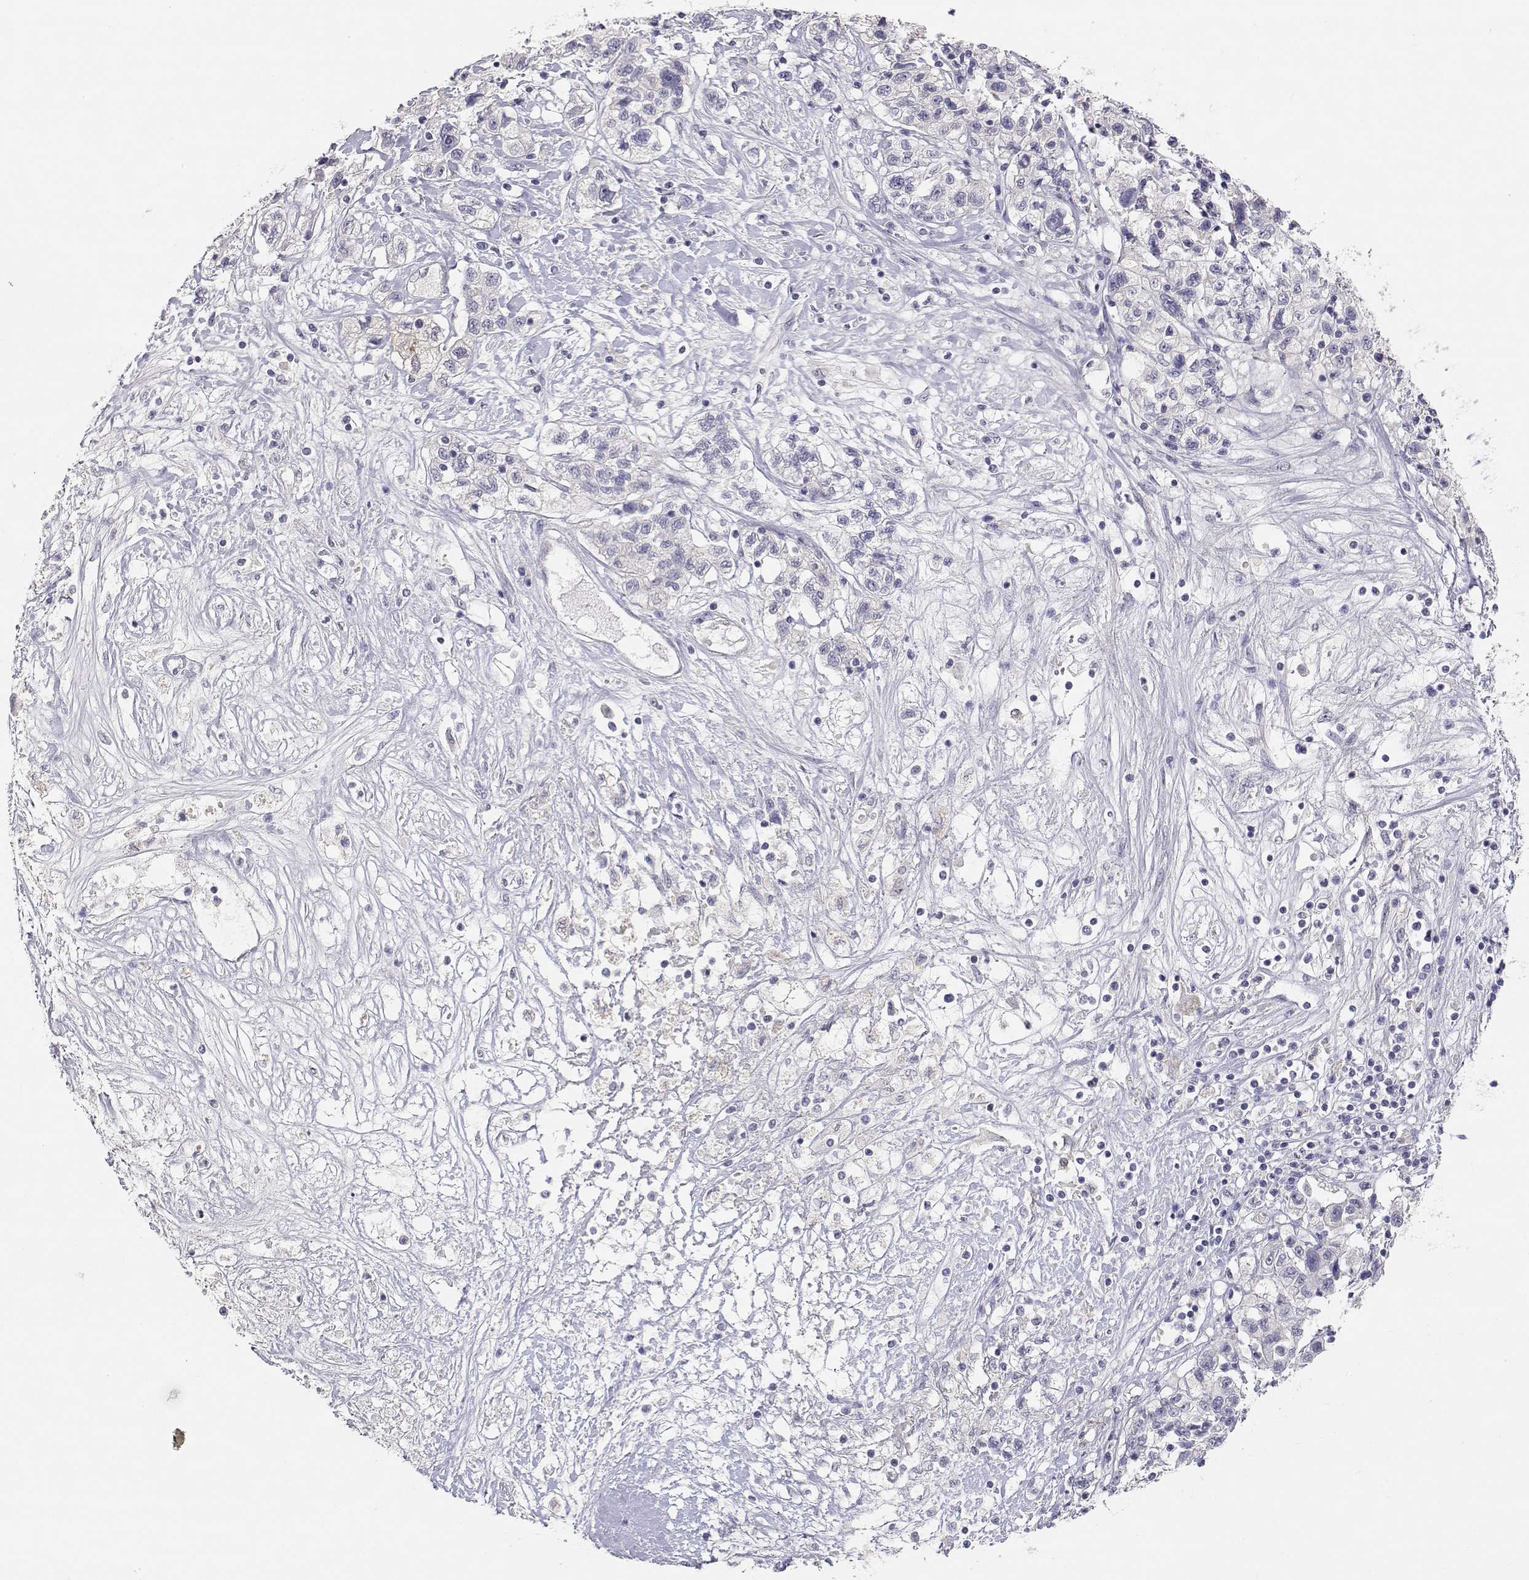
{"staining": {"intensity": "negative", "quantity": "none", "location": "none"}, "tissue": "liver cancer", "cell_type": "Tumor cells", "image_type": "cancer", "snomed": [{"axis": "morphology", "description": "Adenocarcinoma, NOS"}, {"axis": "morphology", "description": "Cholangiocarcinoma"}, {"axis": "topography", "description": "Liver"}], "caption": "Tumor cells are negative for protein expression in human liver cancer.", "gene": "ADA", "patient": {"sex": "male", "age": 64}}